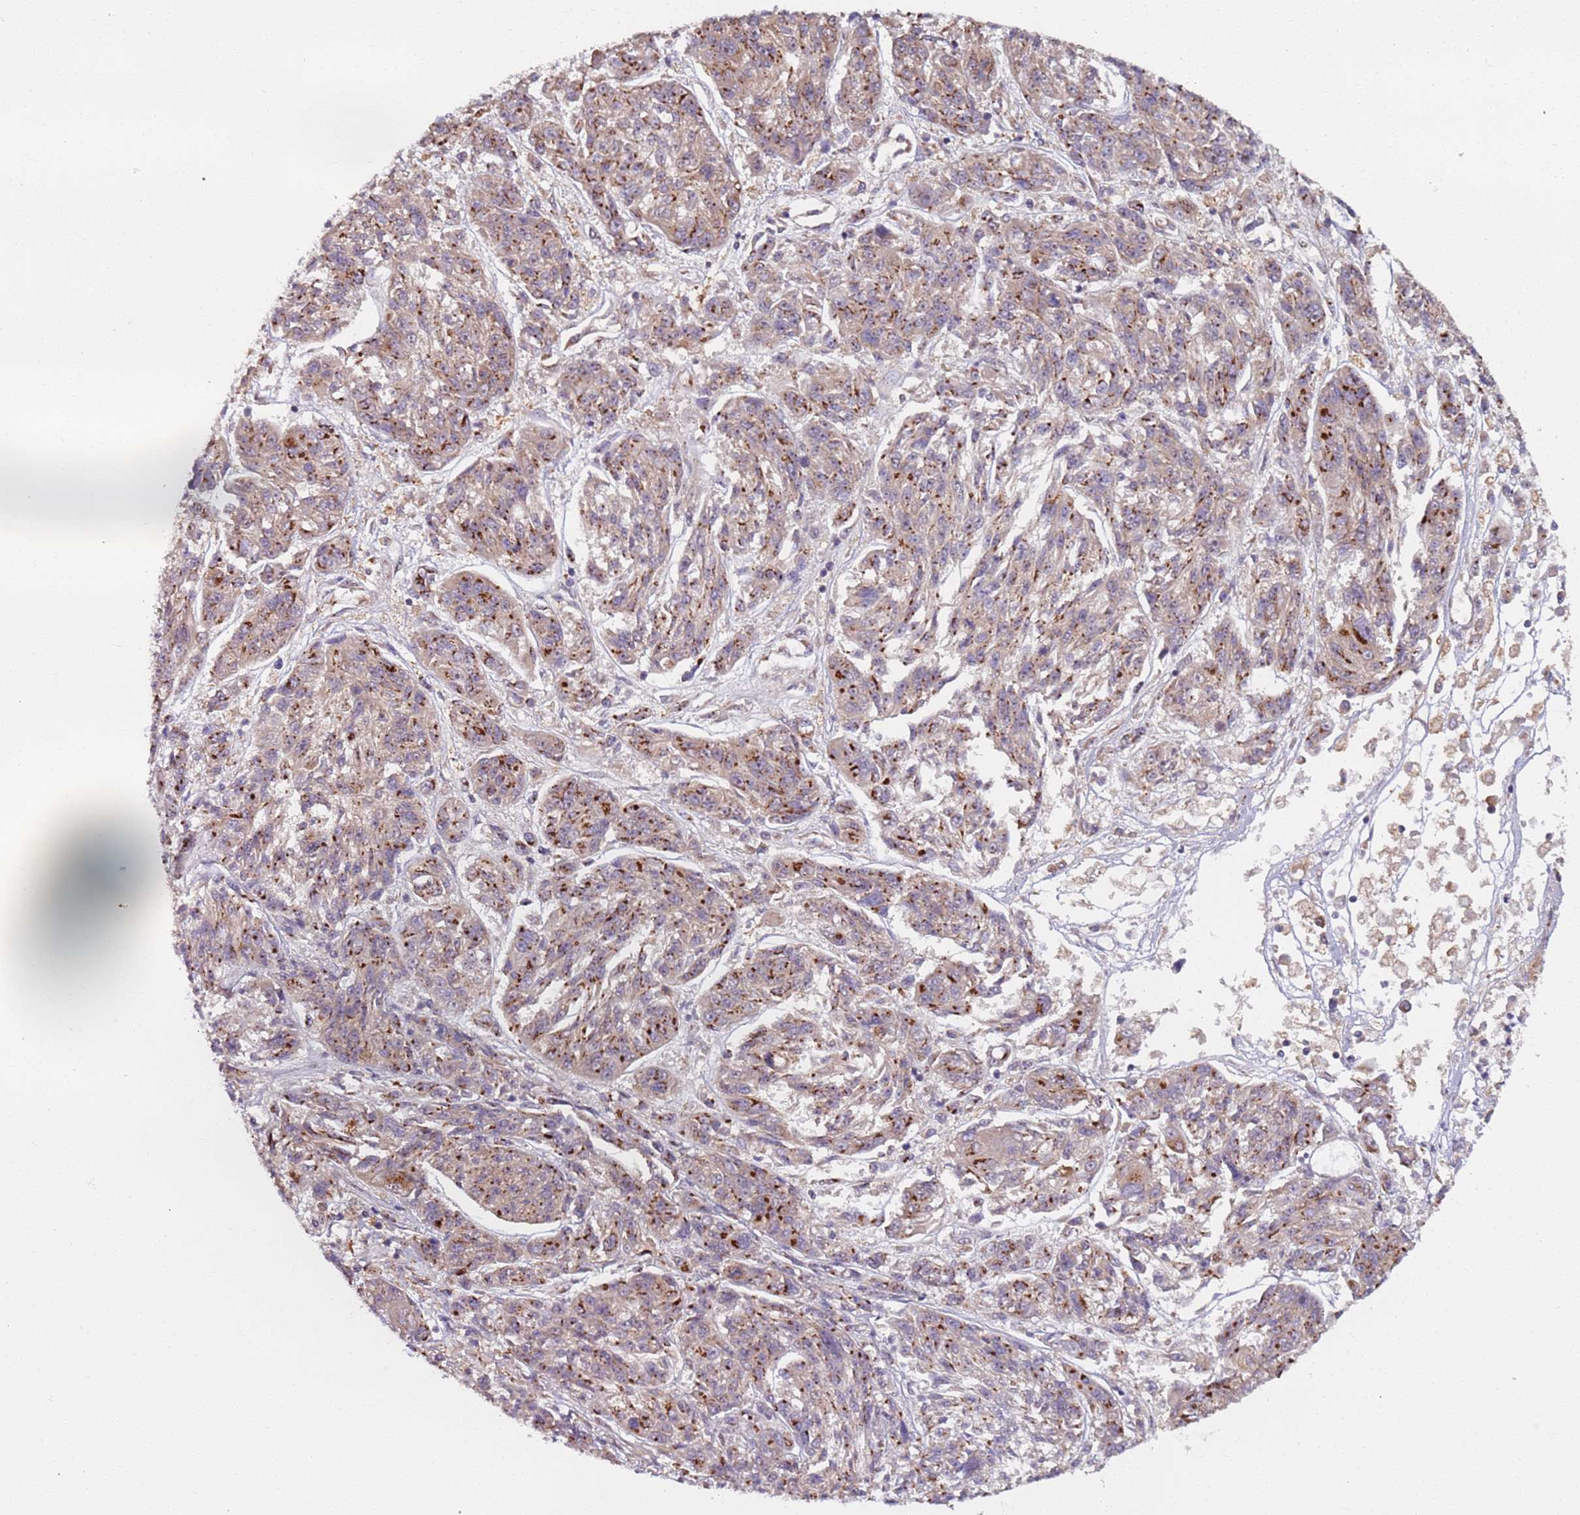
{"staining": {"intensity": "strong", "quantity": "25%-75%", "location": "cytoplasmic/membranous"}, "tissue": "melanoma", "cell_type": "Tumor cells", "image_type": "cancer", "snomed": [{"axis": "morphology", "description": "Malignant melanoma, NOS"}, {"axis": "topography", "description": "Skin"}], "caption": "Malignant melanoma was stained to show a protein in brown. There is high levels of strong cytoplasmic/membranous expression in approximately 25%-75% of tumor cells. (DAB = brown stain, brightfield microscopy at high magnification).", "gene": "AKTIP", "patient": {"sex": "male", "age": 53}}